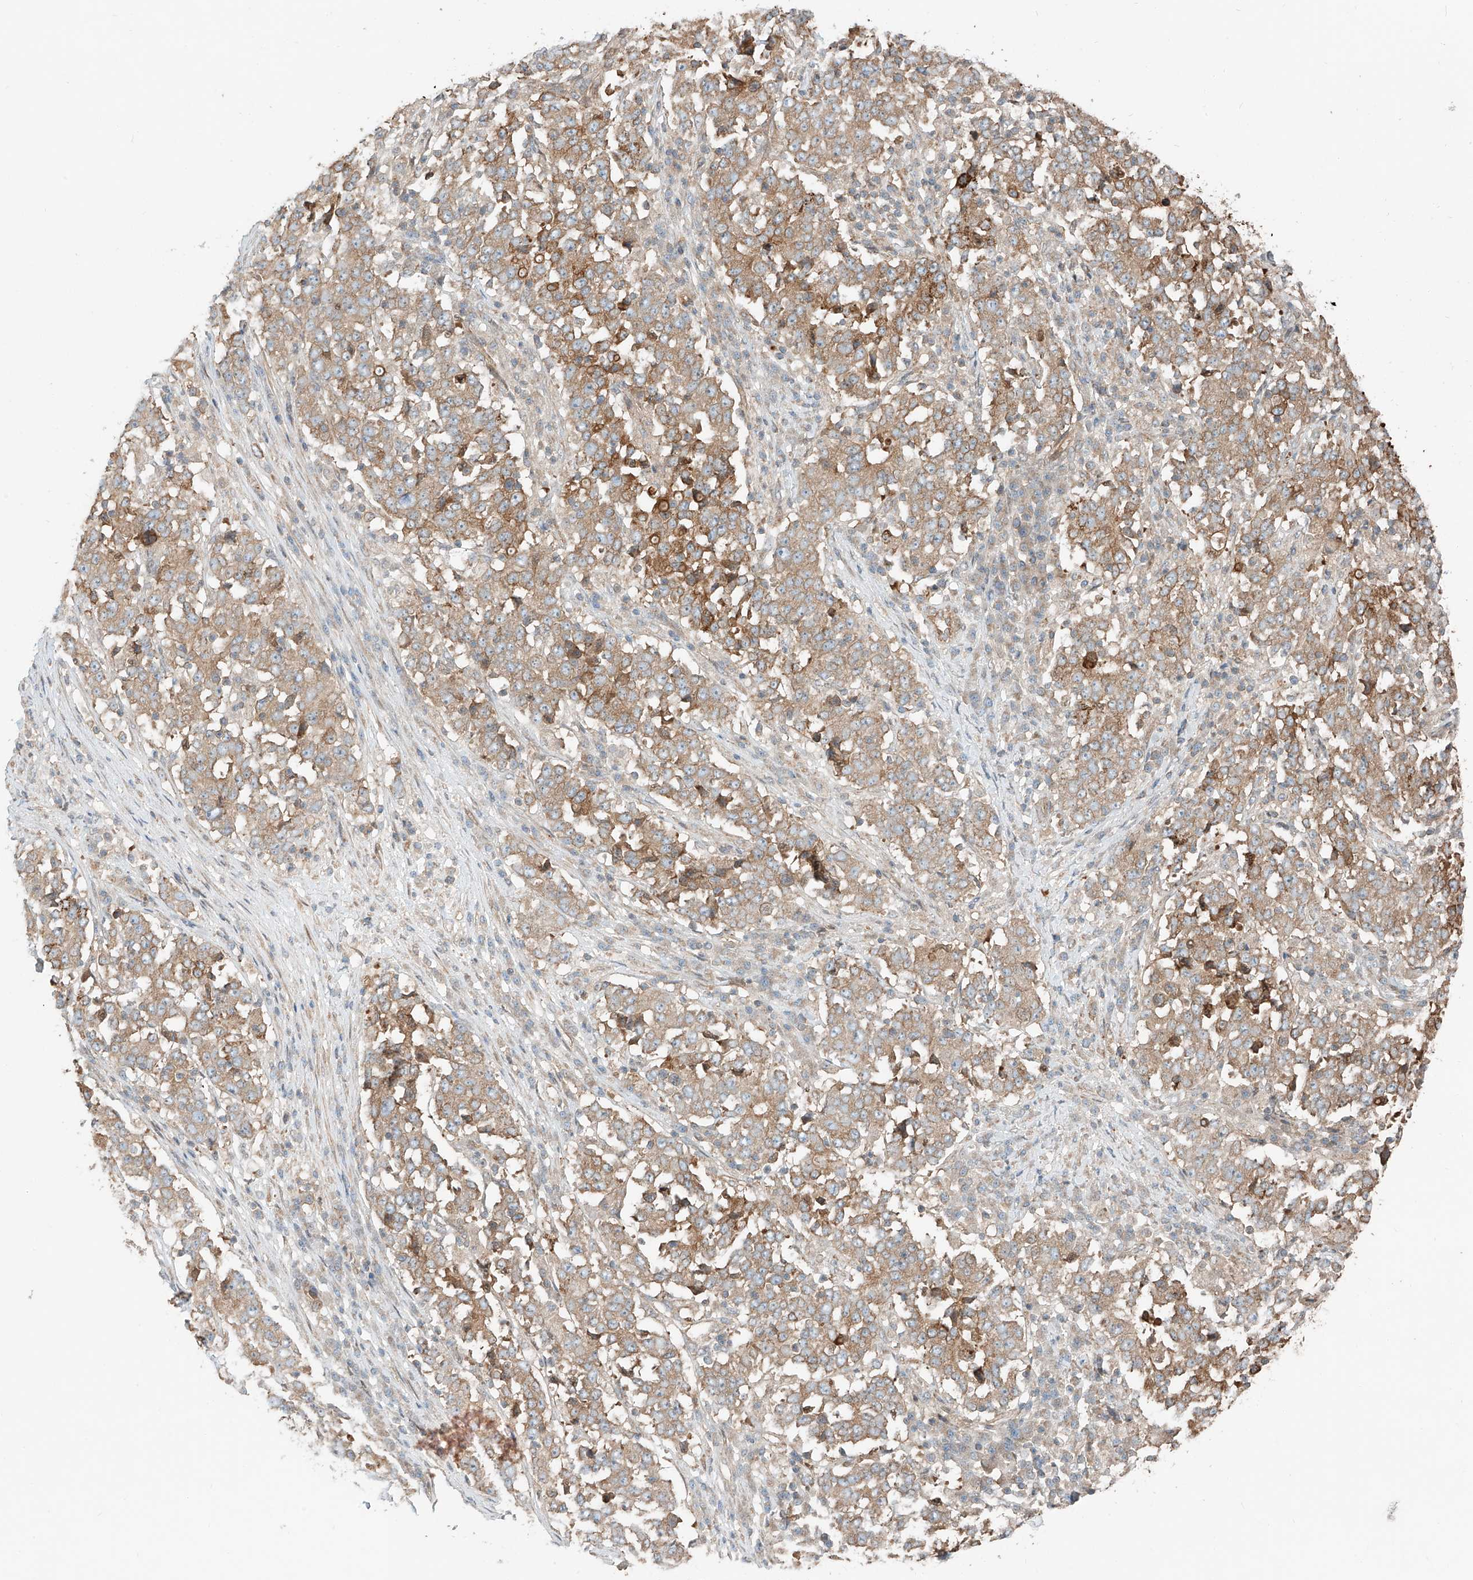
{"staining": {"intensity": "moderate", "quantity": ">75%", "location": "cytoplasmic/membranous"}, "tissue": "stomach cancer", "cell_type": "Tumor cells", "image_type": "cancer", "snomed": [{"axis": "morphology", "description": "Adenocarcinoma, NOS"}, {"axis": "topography", "description": "Stomach"}], "caption": "Tumor cells show medium levels of moderate cytoplasmic/membranous positivity in about >75% of cells in stomach cancer.", "gene": "CEP162", "patient": {"sex": "male", "age": 59}}